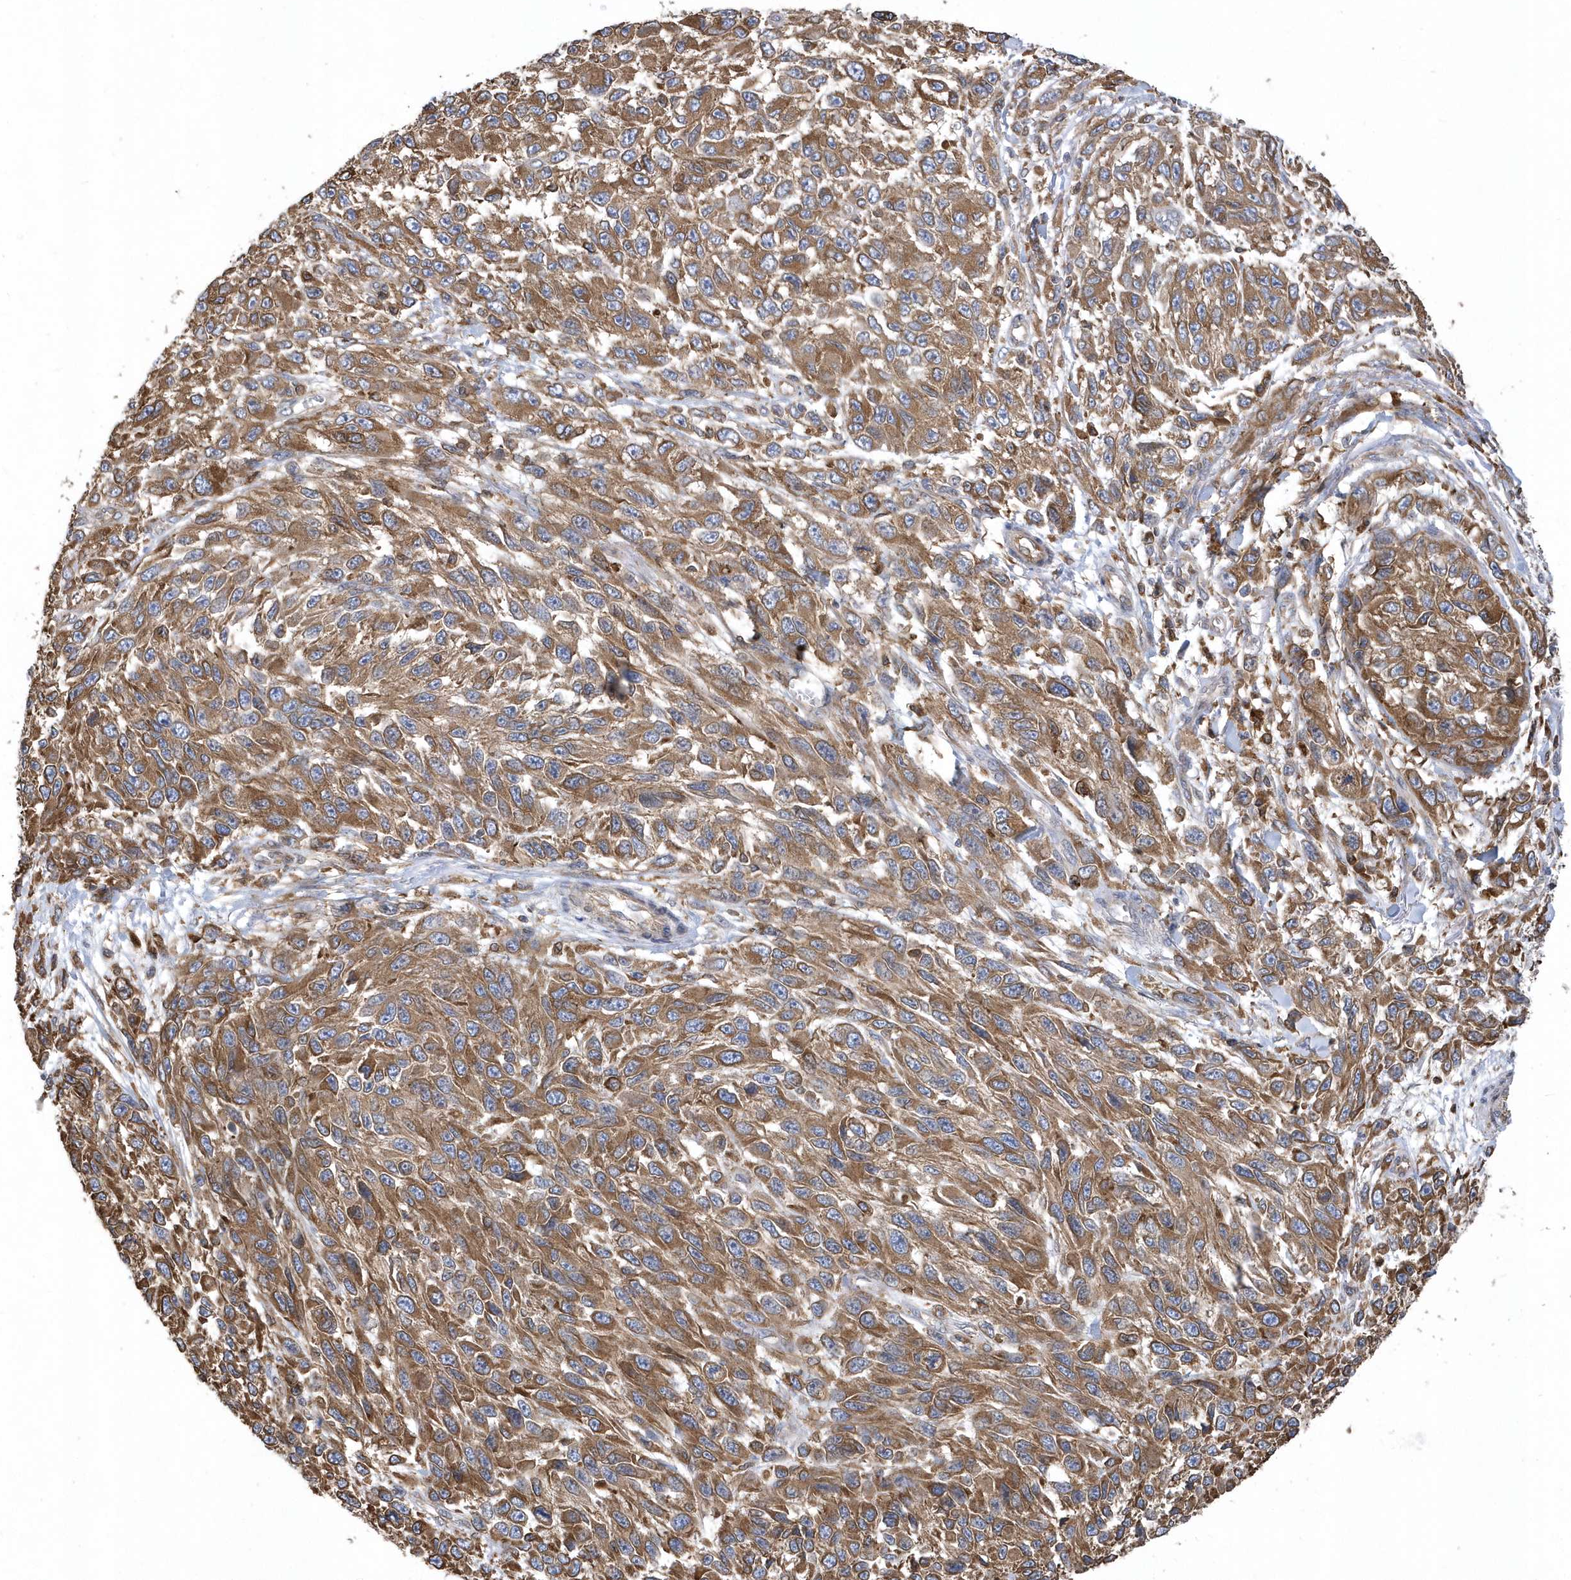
{"staining": {"intensity": "moderate", "quantity": ">75%", "location": "cytoplasmic/membranous"}, "tissue": "melanoma", "cell_type": "Tumor cells", "image_type": "cancer", "snomed": [{"axis": "morphology", "description": "Malignant melanoma, NOS"}, {"axis": "topography", "description": "Skin"}], "caption": "Immunohistochemical staining of malignant melanoma exhibits moderate cytoplasmic/membranous protein expression in approximately >75% of tumor cells. The protein of interest is shown in brown color, while the nuclei are stained blue.", "gene": "VAMP7", "patient": {"sex": "female", "age": 96}}